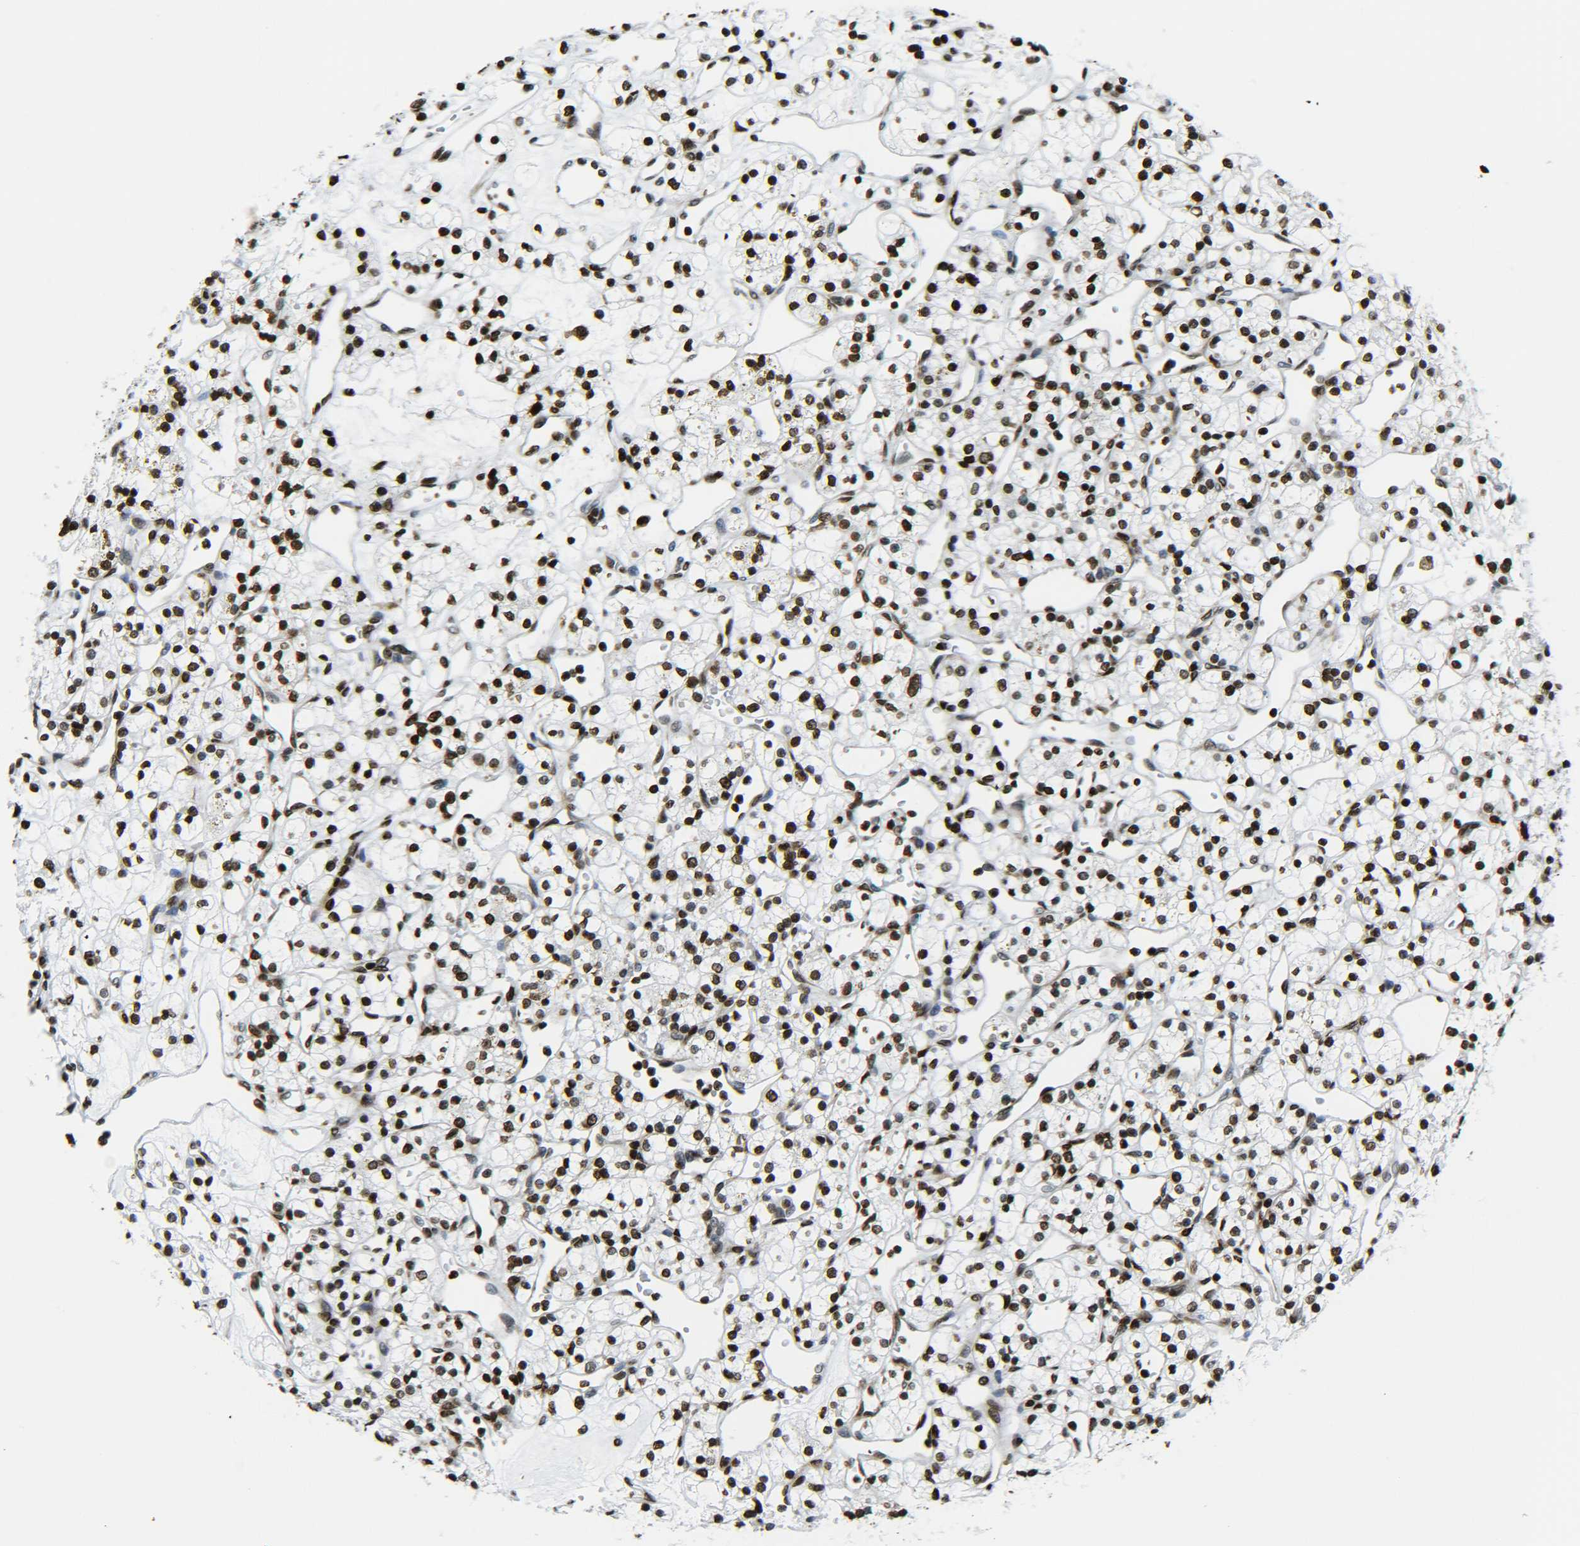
{"staining": {"intensity": "strong", "quantity": ">75%", "location": "nuclear"}, "tissue": "renal cancer", "cell_type": "Tumor cells", "image_type": "cancer", "snomed": [{"axis": "morphology", "description": "Adenocarcinoma, NOS"}, {"axis": "topography", "description": "Kidney"}], "caption": "Renal adenocarcinoma tissue exhibits strong nuclear expression in about >75% of tumor cells (brown staining indicates protein expression, while blue staining denotes nuclei).", "gene": "H2AX", "patient": {"sex": "female", "age": 60}}